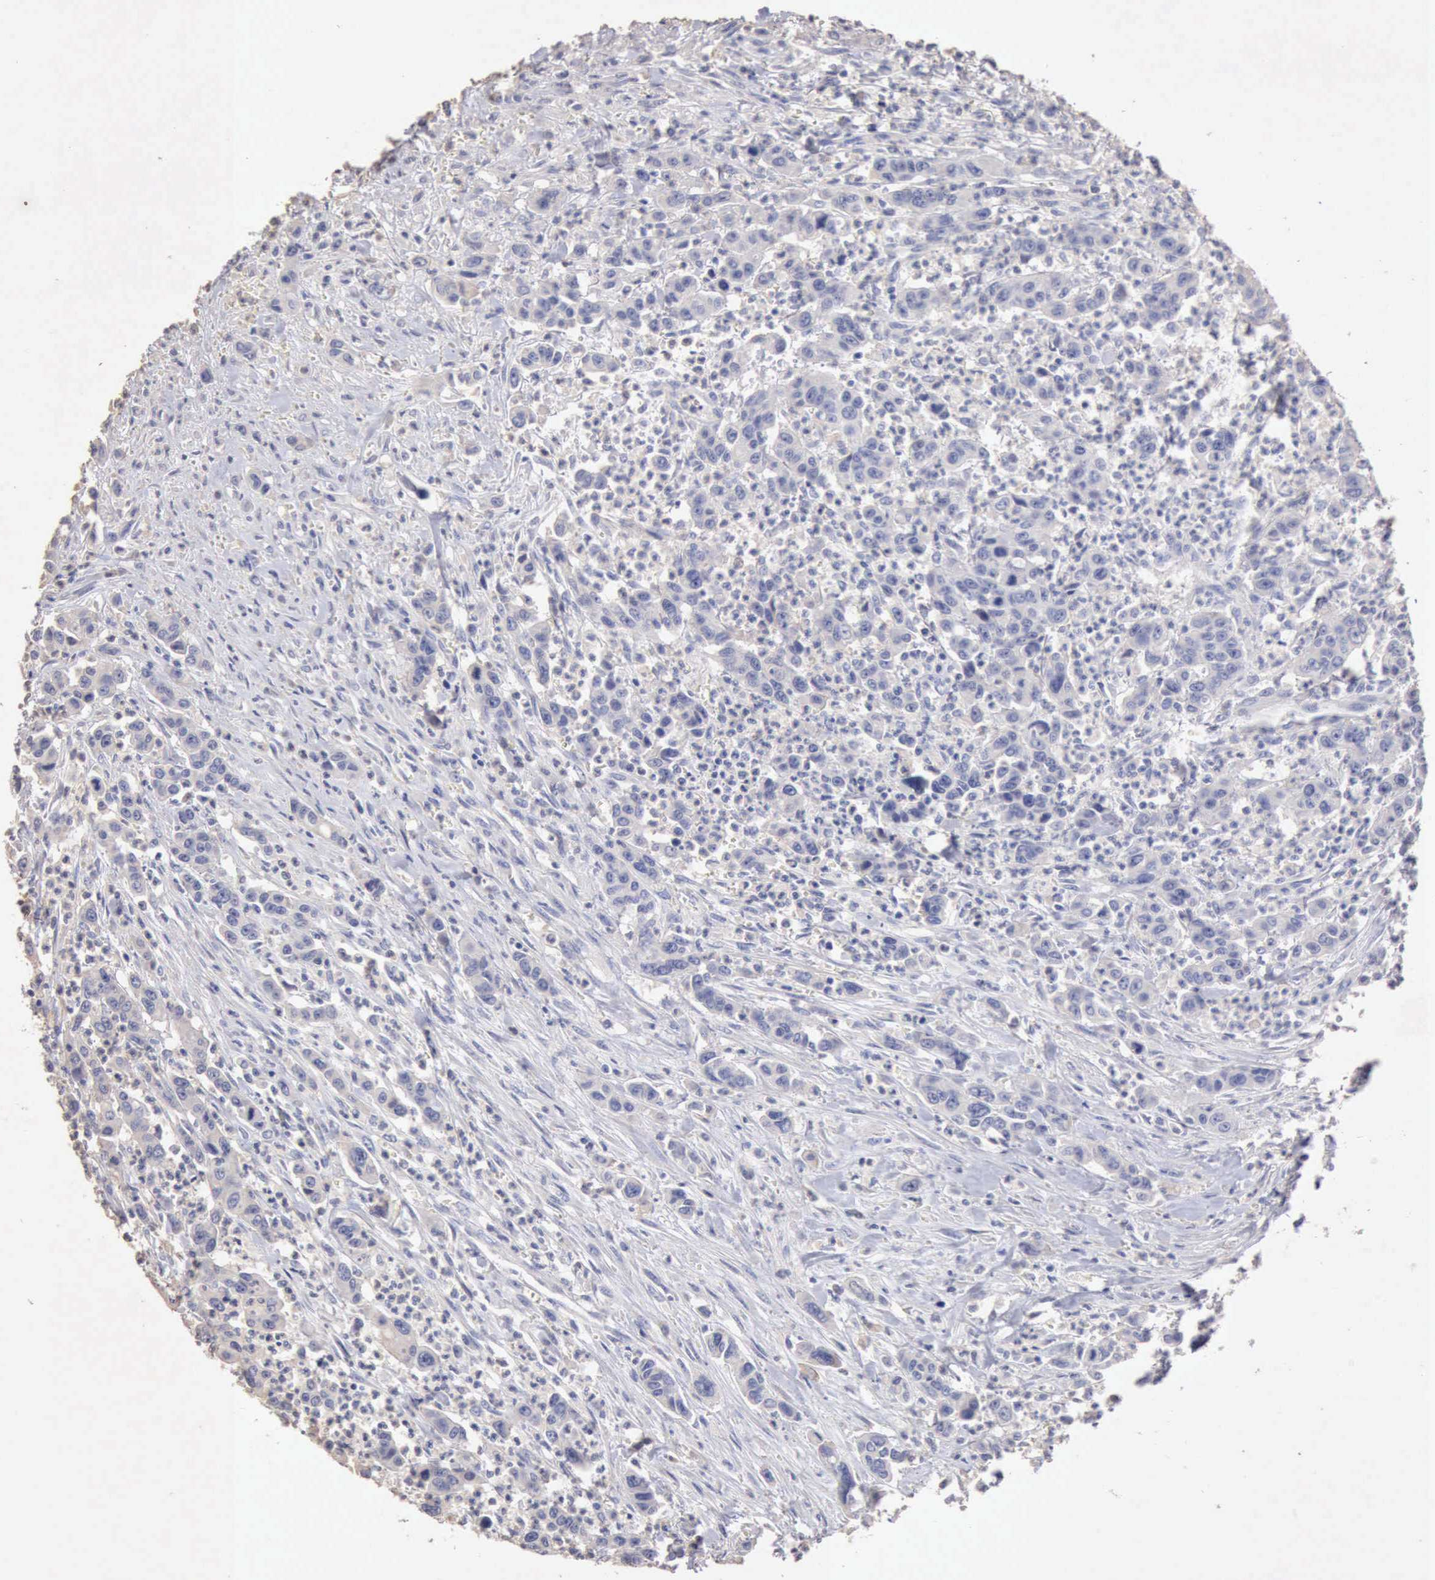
{"staining": {"intensity": "negative", "quantity": "none", "location": "none"}, "tissue": "urothelial cancer", "cell_type": "Tumor cells", "image_type": "cancer", "snomed": [{"axis": "morphology", "description": "Urothelial carcinoma, High grade"}, {"axis": "topography", "description": "Urinary bladder"}], "caption": "Micrograph shows no significant protein positivity in tumor cells of urothelial carcinoma (high-grade). (Brightfield microscopy of DAB immunohistochemistry (IHC) at high magnification).", "gene": "KRT6B", "patient": {"sex": "male", "age": 86}}